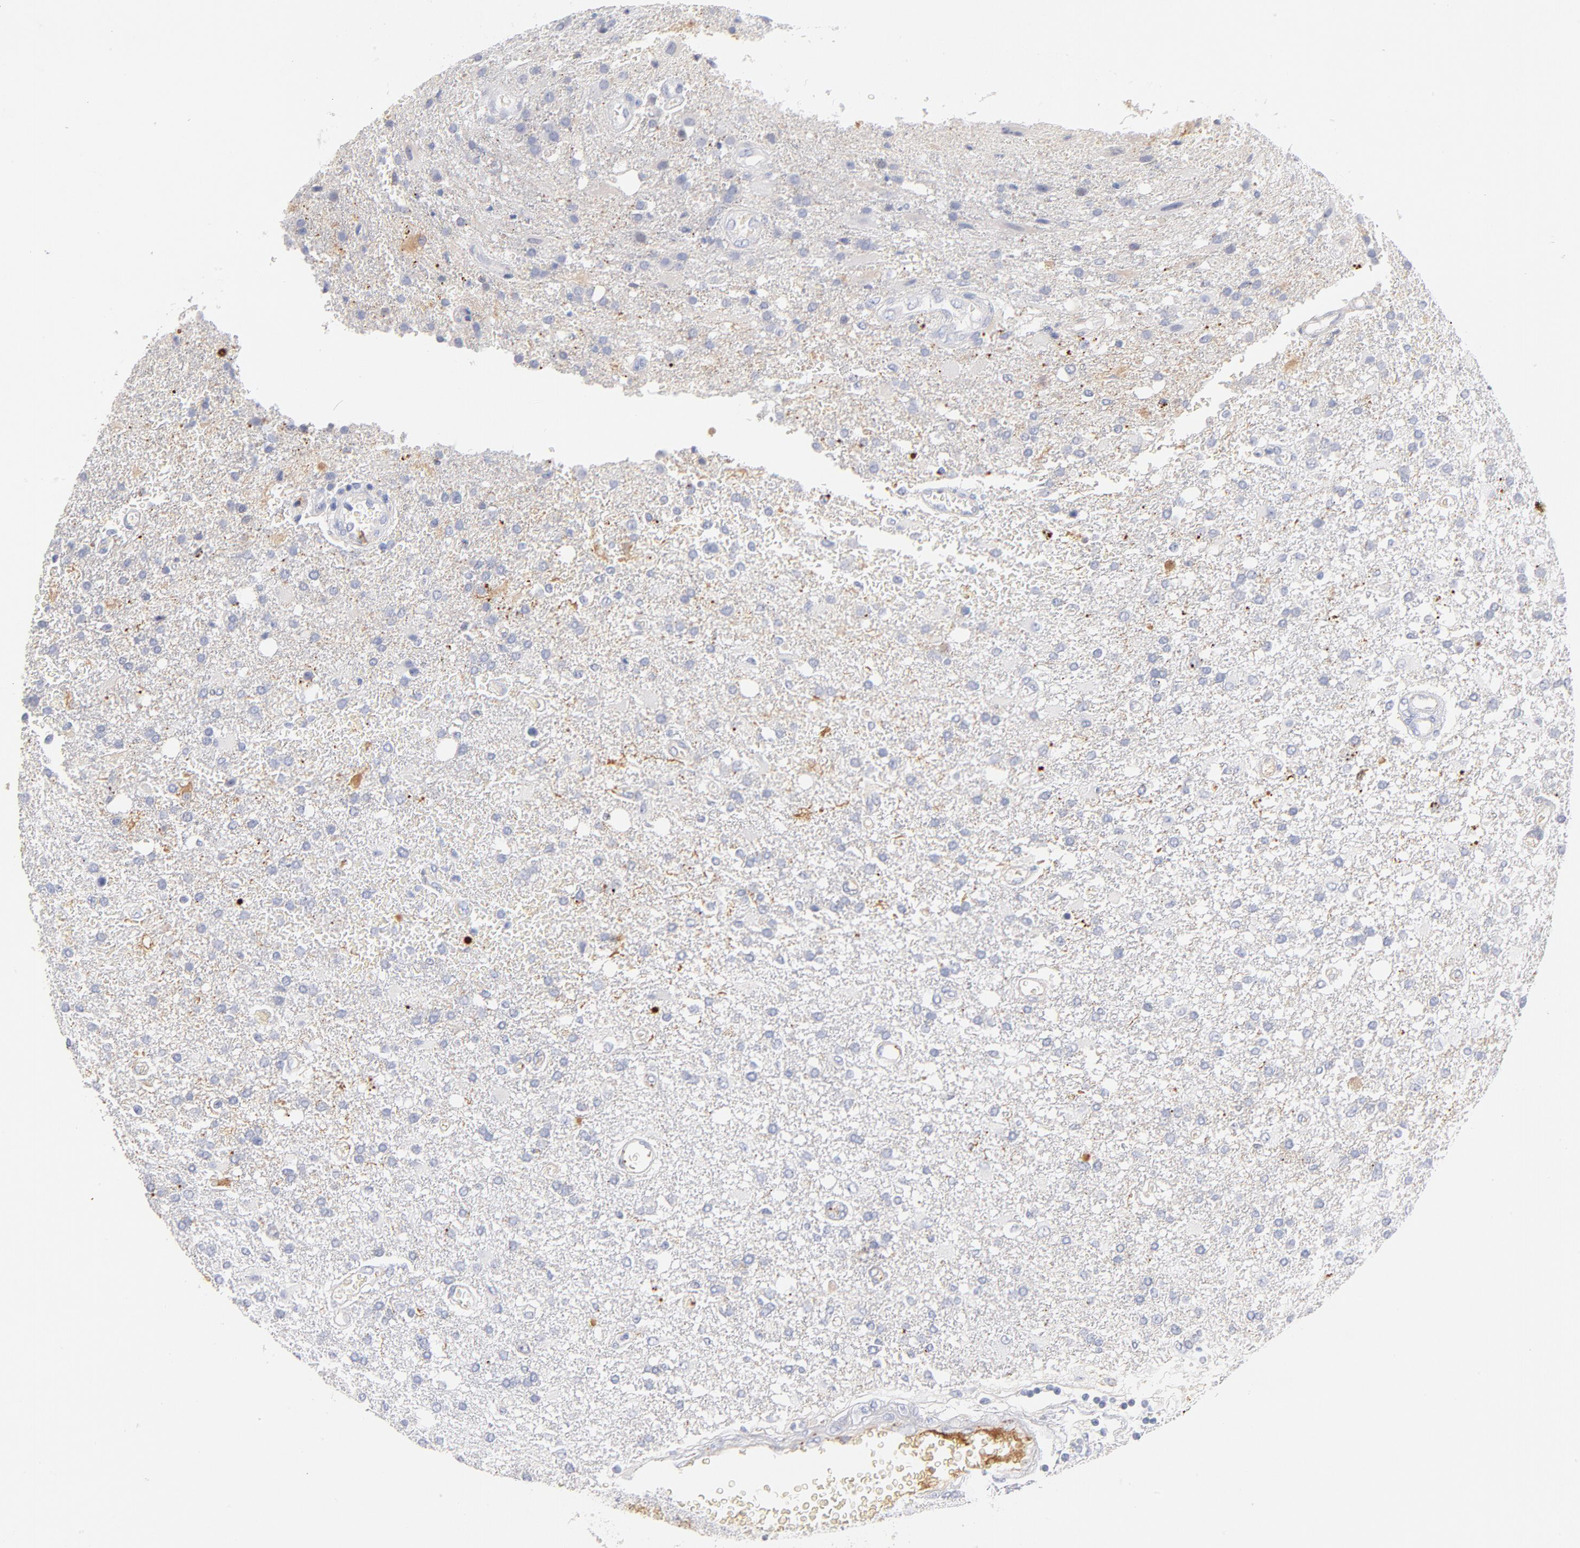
{"staining": {"intensity": "negative", "quantity": "none", "location": "none"}, "tissue": "glioma", "cell_type": "Tumor cells", "image_type": "cancer", "snomed": [{"axis": "morphology", "description": "Glioma, malignant, High grade"}, {"axis": "topography", "description": "Cerebral cortex"}], "caption": "Malignant glioma (high-grade) stained for a protein using immunohistochemistry shows no expression tumor cells.", "gene": "PLAT", "patient": {"sex": "male", "age": 79}}